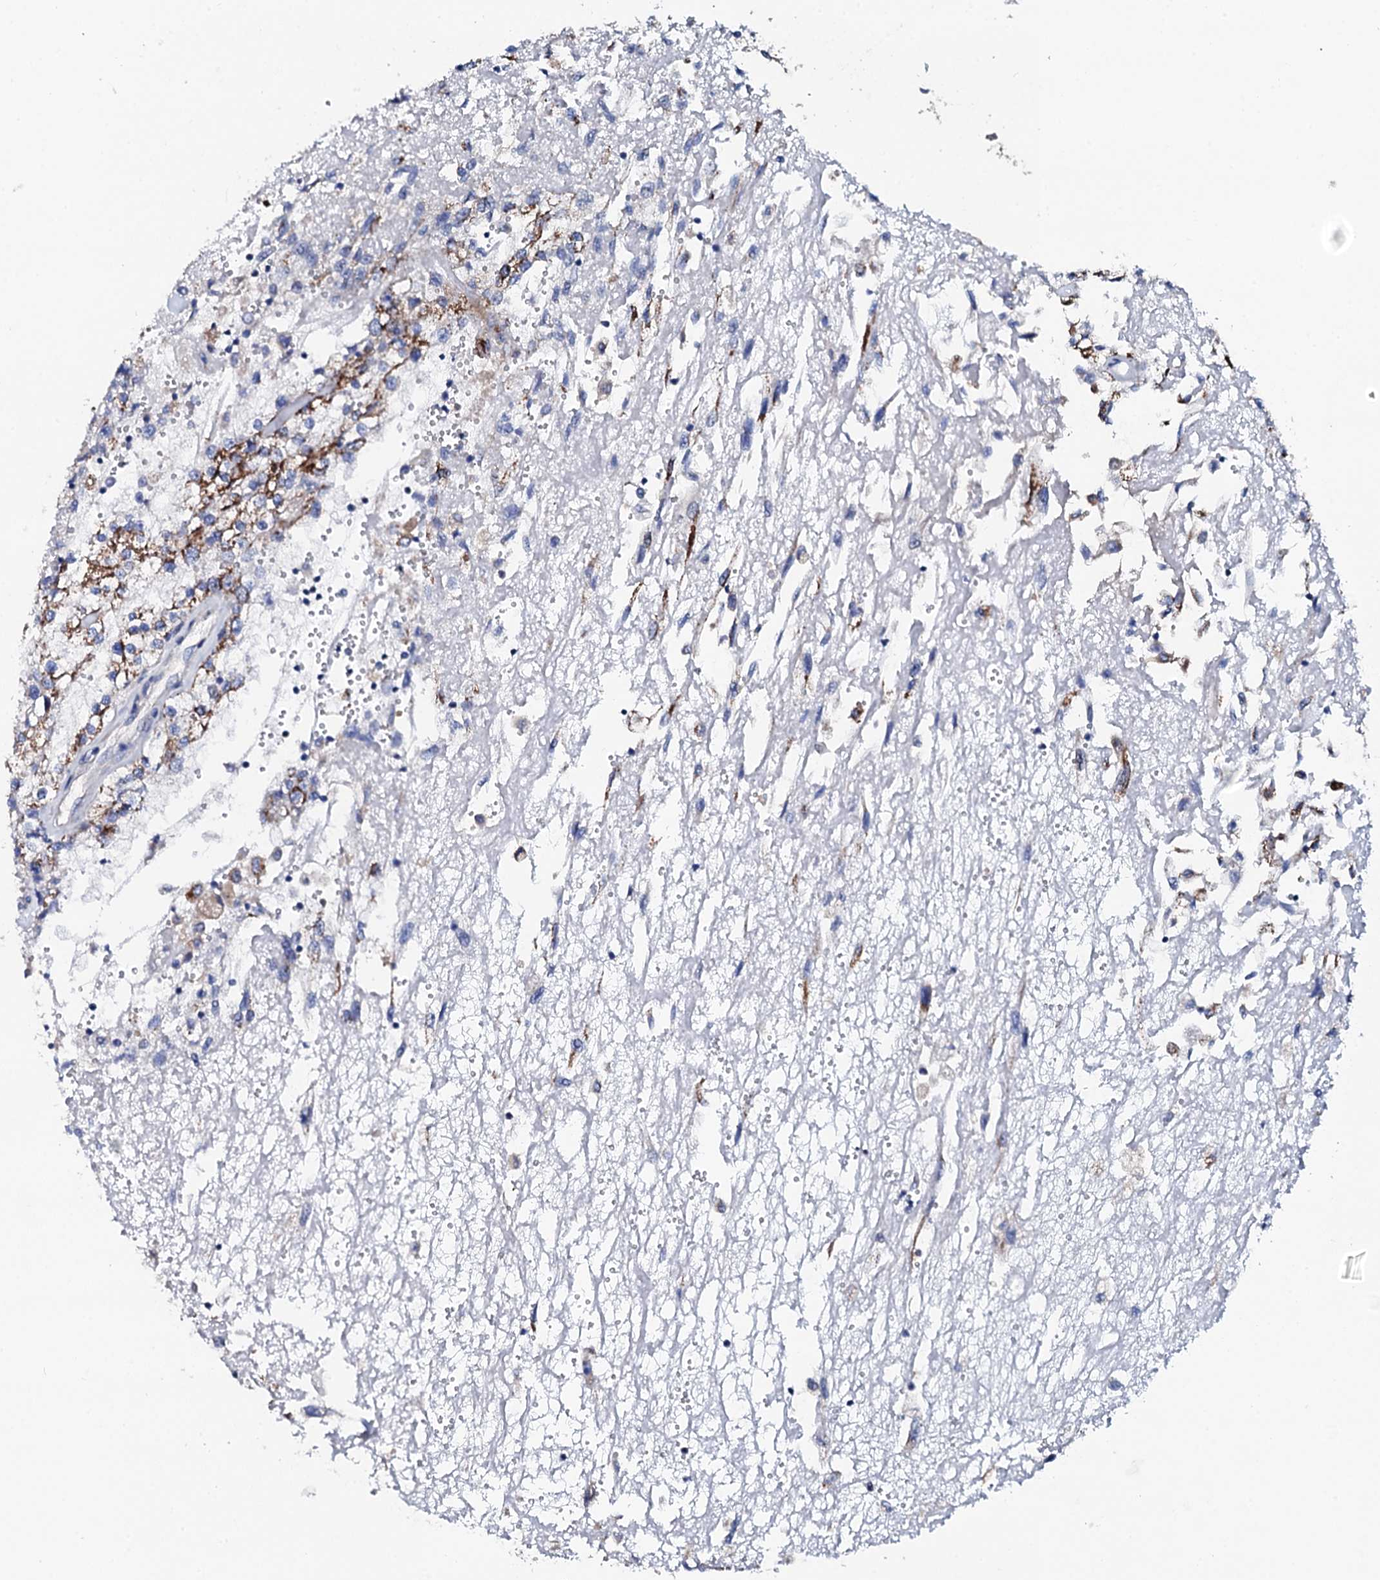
{"staining": {"intensity": "strong", "quantity": "<25%", "location": "cytoplasmic/membranous"}, "tissue": "renal cancer", "cell_type": "Tumor cells", "image_type": "cancer", "snomed": [{"axis": "morphology", "description": "Adenocarcinoma, NOS"}, {"axis": "topography", "description": "Kidney"}], "caption": "Immunohistochemistry histopathology image of neoplastic tissue: renal adenocarcinoma stained using immunohistochemistry (IHC) shows medium levels of strong protein expression localized specifically in the cytoplasmic/membranous of tumor cells, appearing as a cytoplasmic/membranous brown color.", "gene": "KLHL32", "patient": {"sex": "female", "age": 52}}